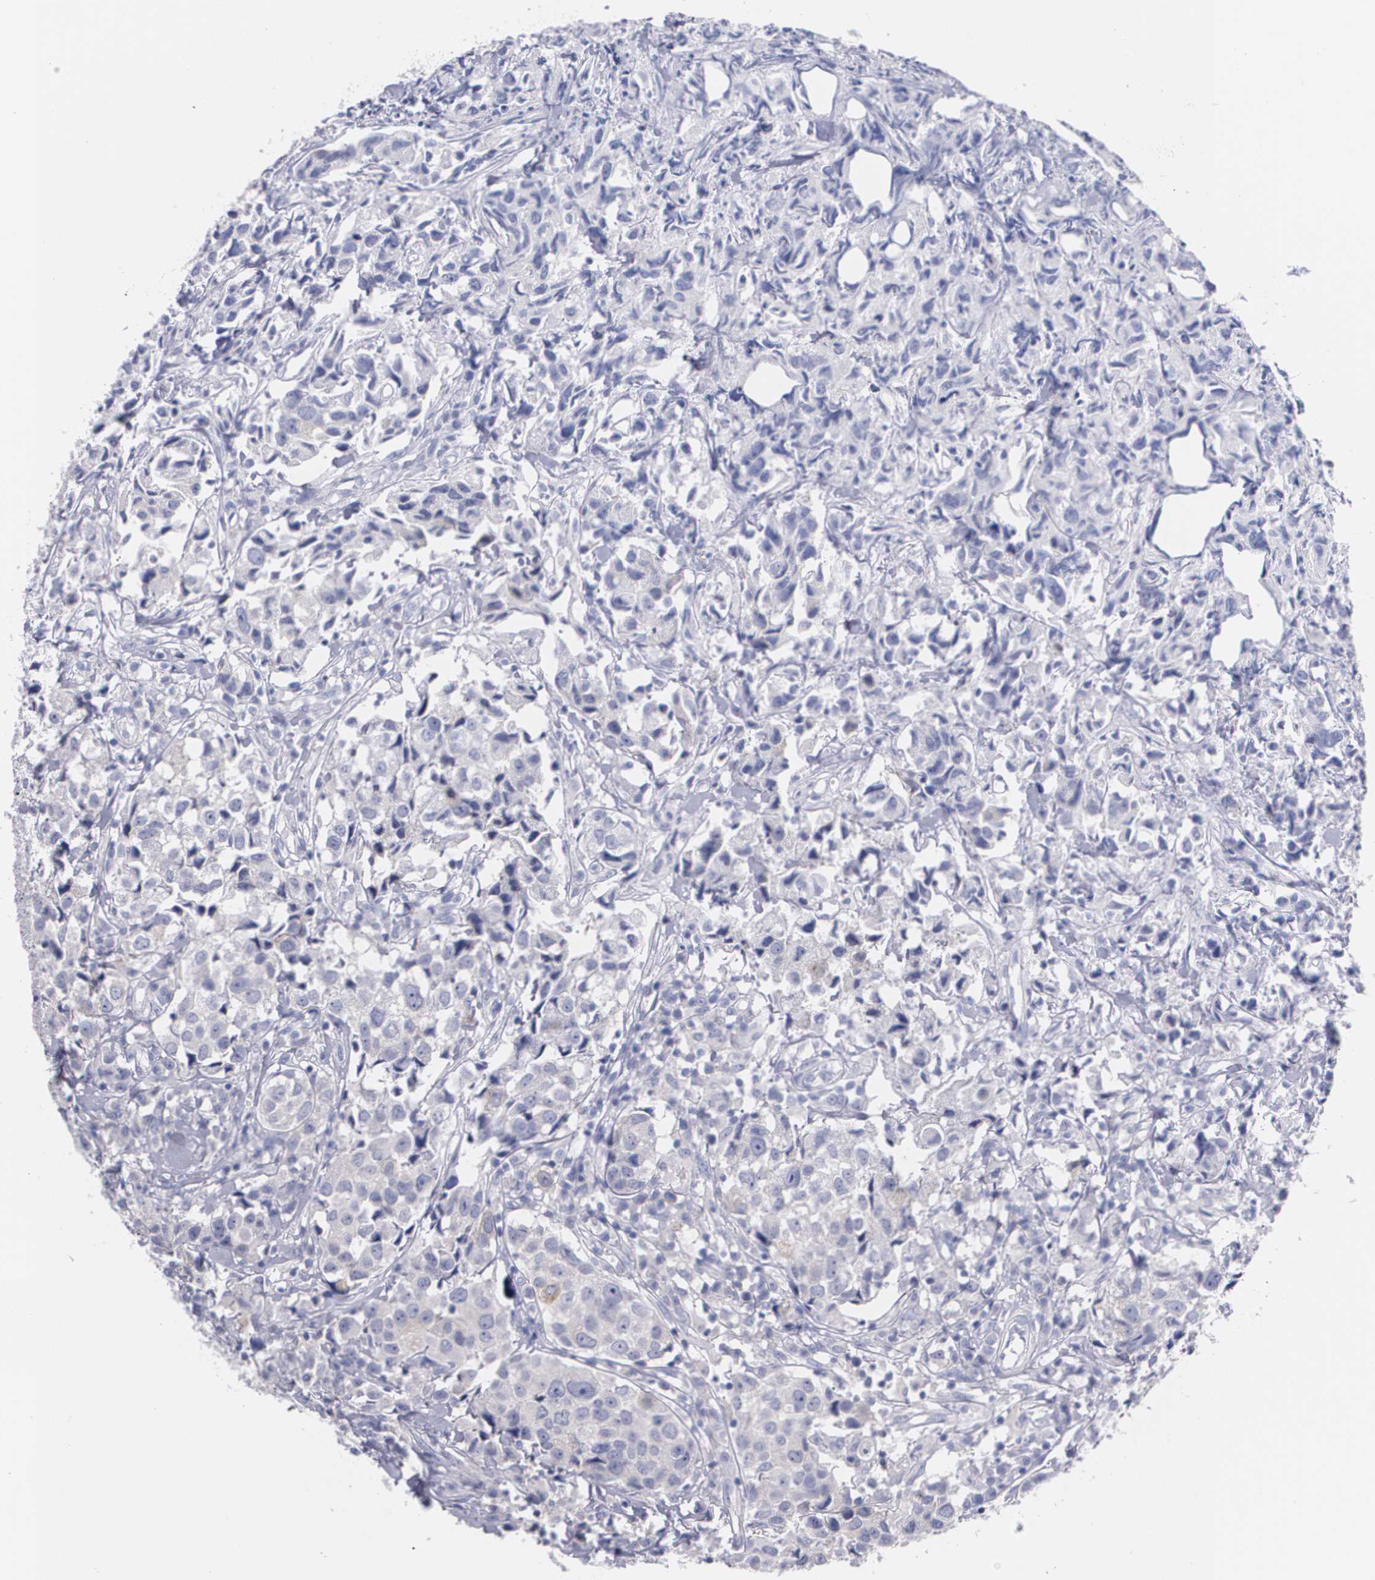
{"staining": {"intensity": "weak", "quantity": "<25%", "location": "cytoplasmic/membranous"}, "tissue": "urothelial cancer", "cell_type": "Tumor cells", "image_type": "cancer", "snomed": [{"axis": "morphology", "description": "Urothelial carcinoma, High grade"}, {"axis": "topography", "description": "Urinary bladder"}], "caption": "High power microscopy image of an immunohistochemistry micrograph of urothelial cancer, revealing no significant positivity in tumor cells.", "gene": "HMMR", "patient": {"sex": "female", "age": 75}}